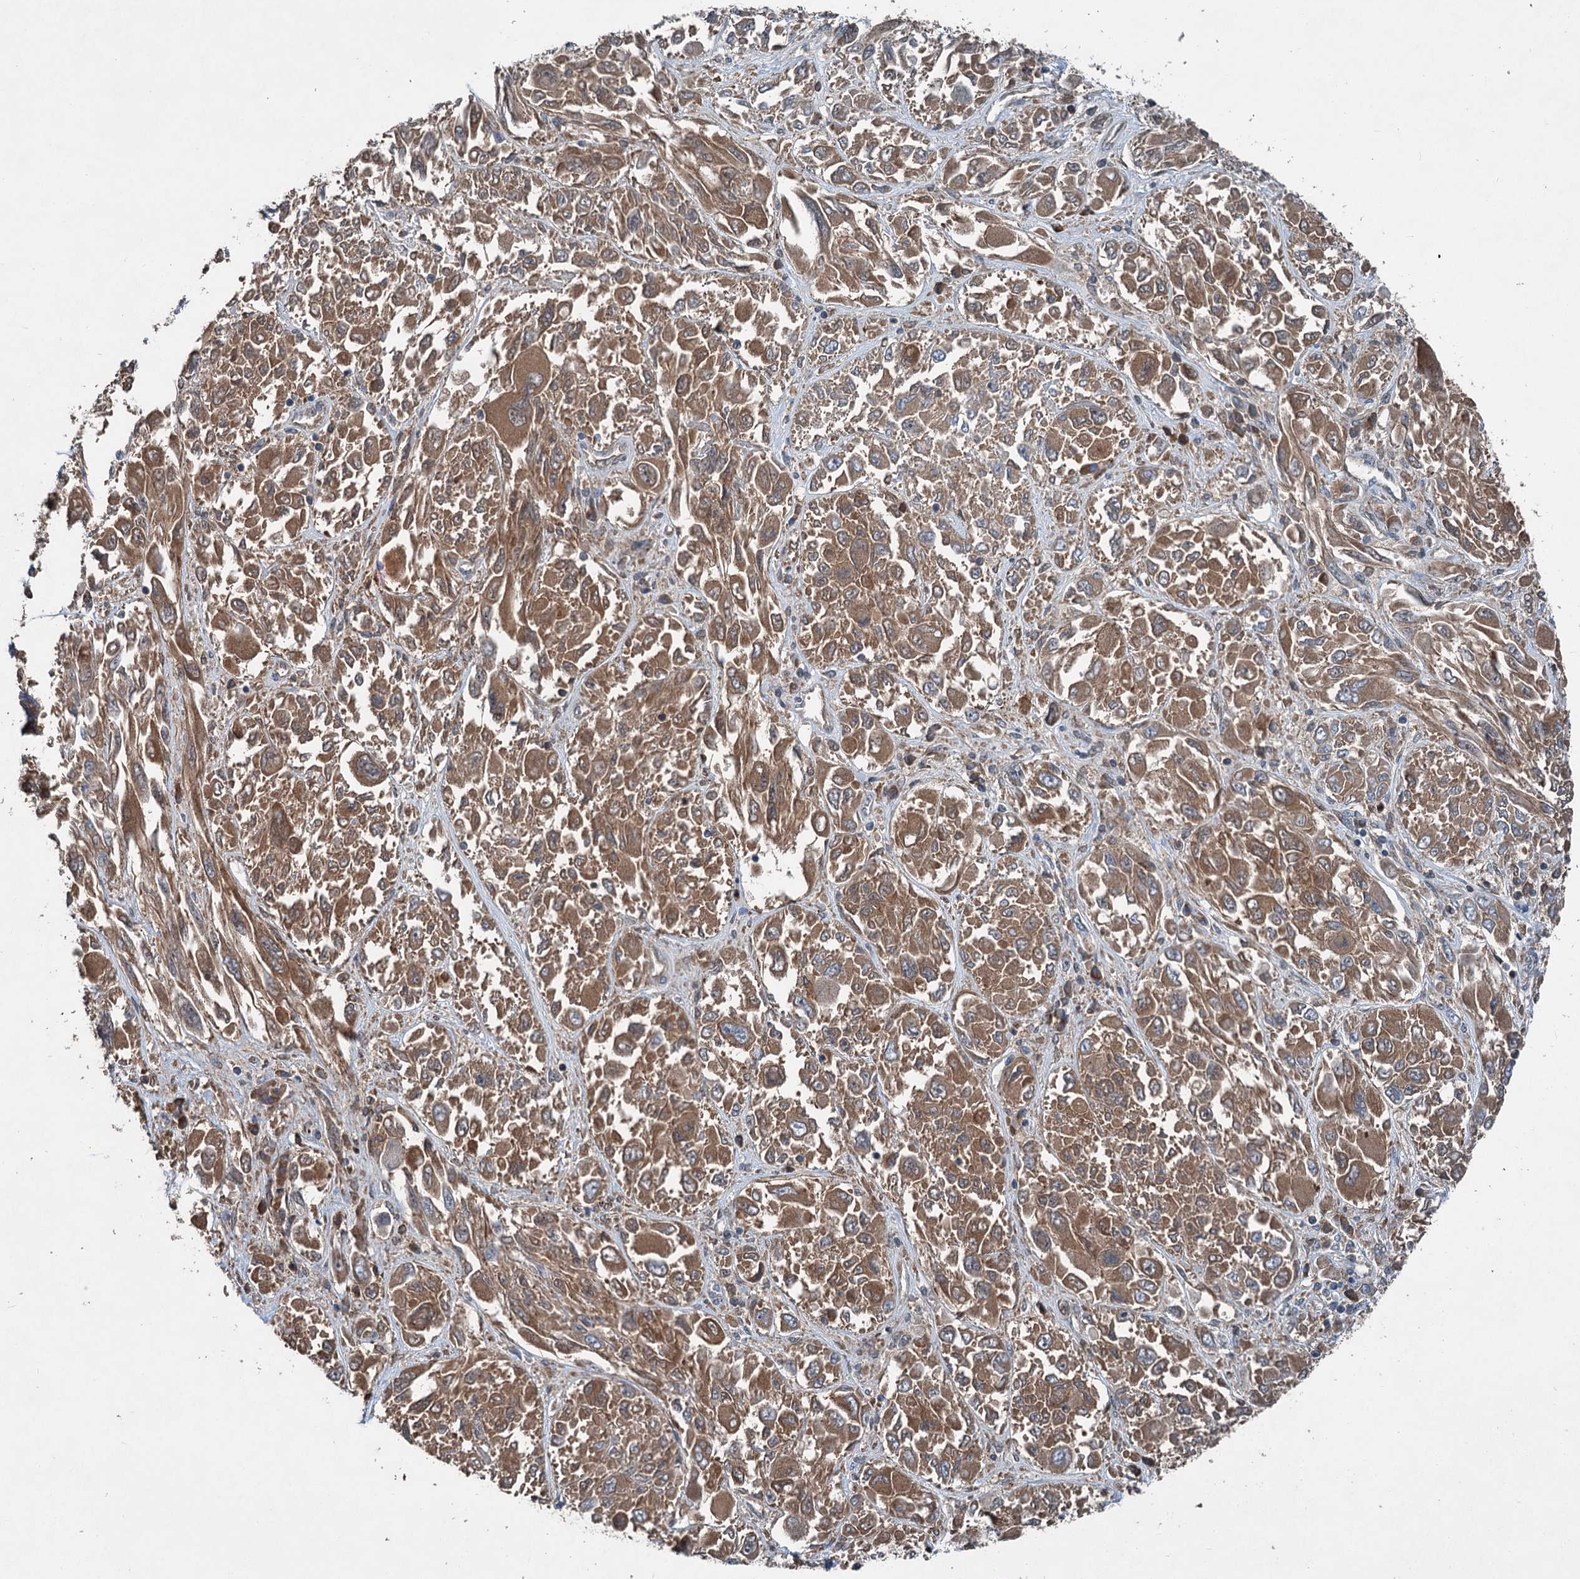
{"staining": {"intensity": "moderate", "quantity": ">75%", "location": "cytoplasmic/membranous"}, "tissue": "melanoma", "cell_type": "Tumor cells", "image_type": "cancer", "snomed": [{"axis": "morphology", "description": "Malignant melanoma, NOS"}, {"axis": "topography", "description": "Skin"}], "caption": "Moderate cytoplasmic/membranous protein staining is appreciated in about >75% of tumor cells in malignant melanoma.", "gene": "TAPBPL", "patient": {"sex": "female", "age": 91}}